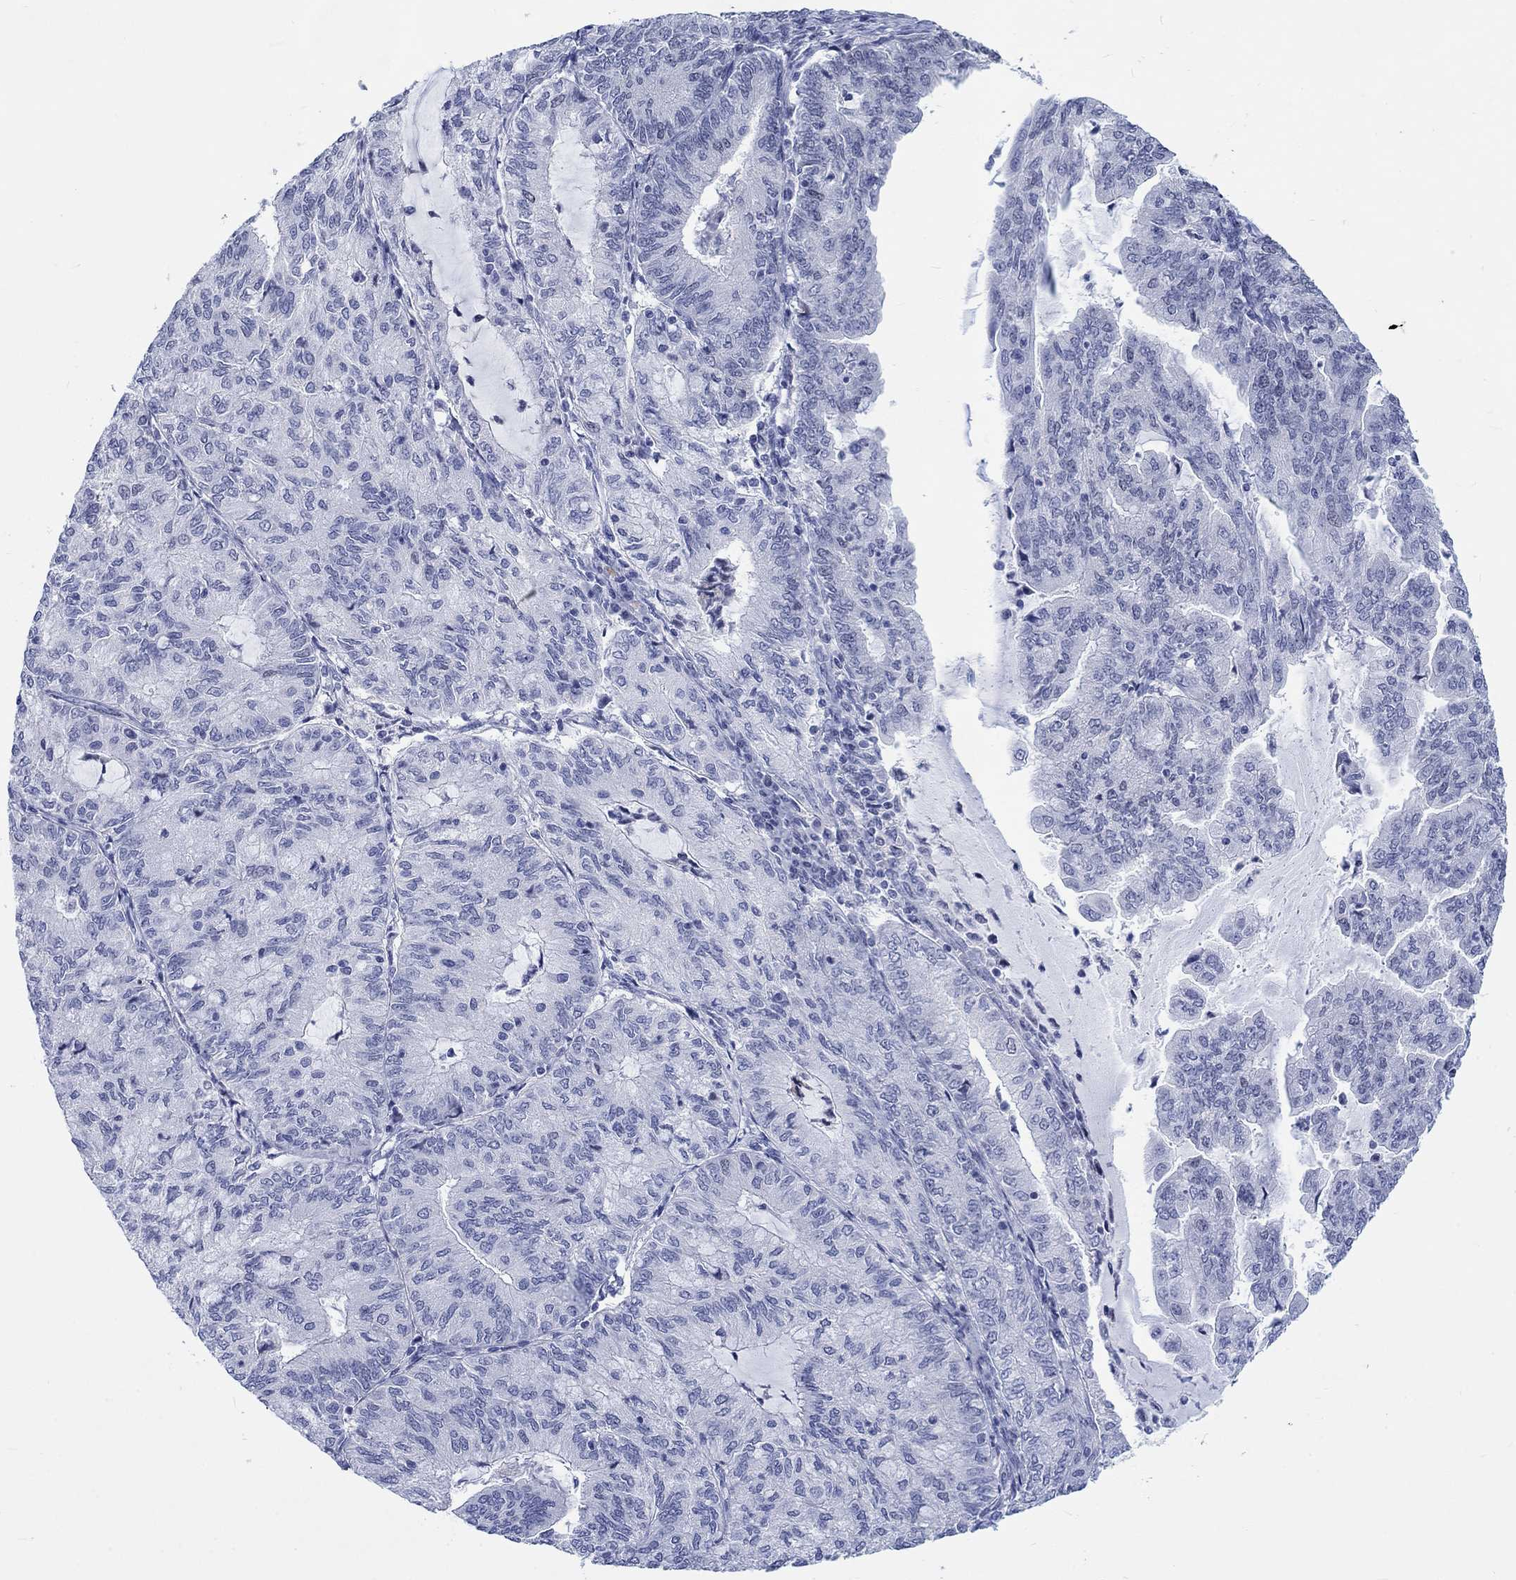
{"staining": {"intensity": "negative", "quantity": "none", "location": "none"}, "tissue": "endometrial cancer", "cell_type": "Tumor cells", "image_type": "cancer", "snomed": [{"axis": "morphology", "description": "Adenocarcinoma, NOS"}, {"axis": "topography", "description": "Endometrium"}], "caption": "Immunohistochemical staining of endometrial cancer (adenocarcinoma) exhibits no significant expression in tumor cells.", "gene": "CDCA2", "patient": {"sex": "female", "age": 82}}